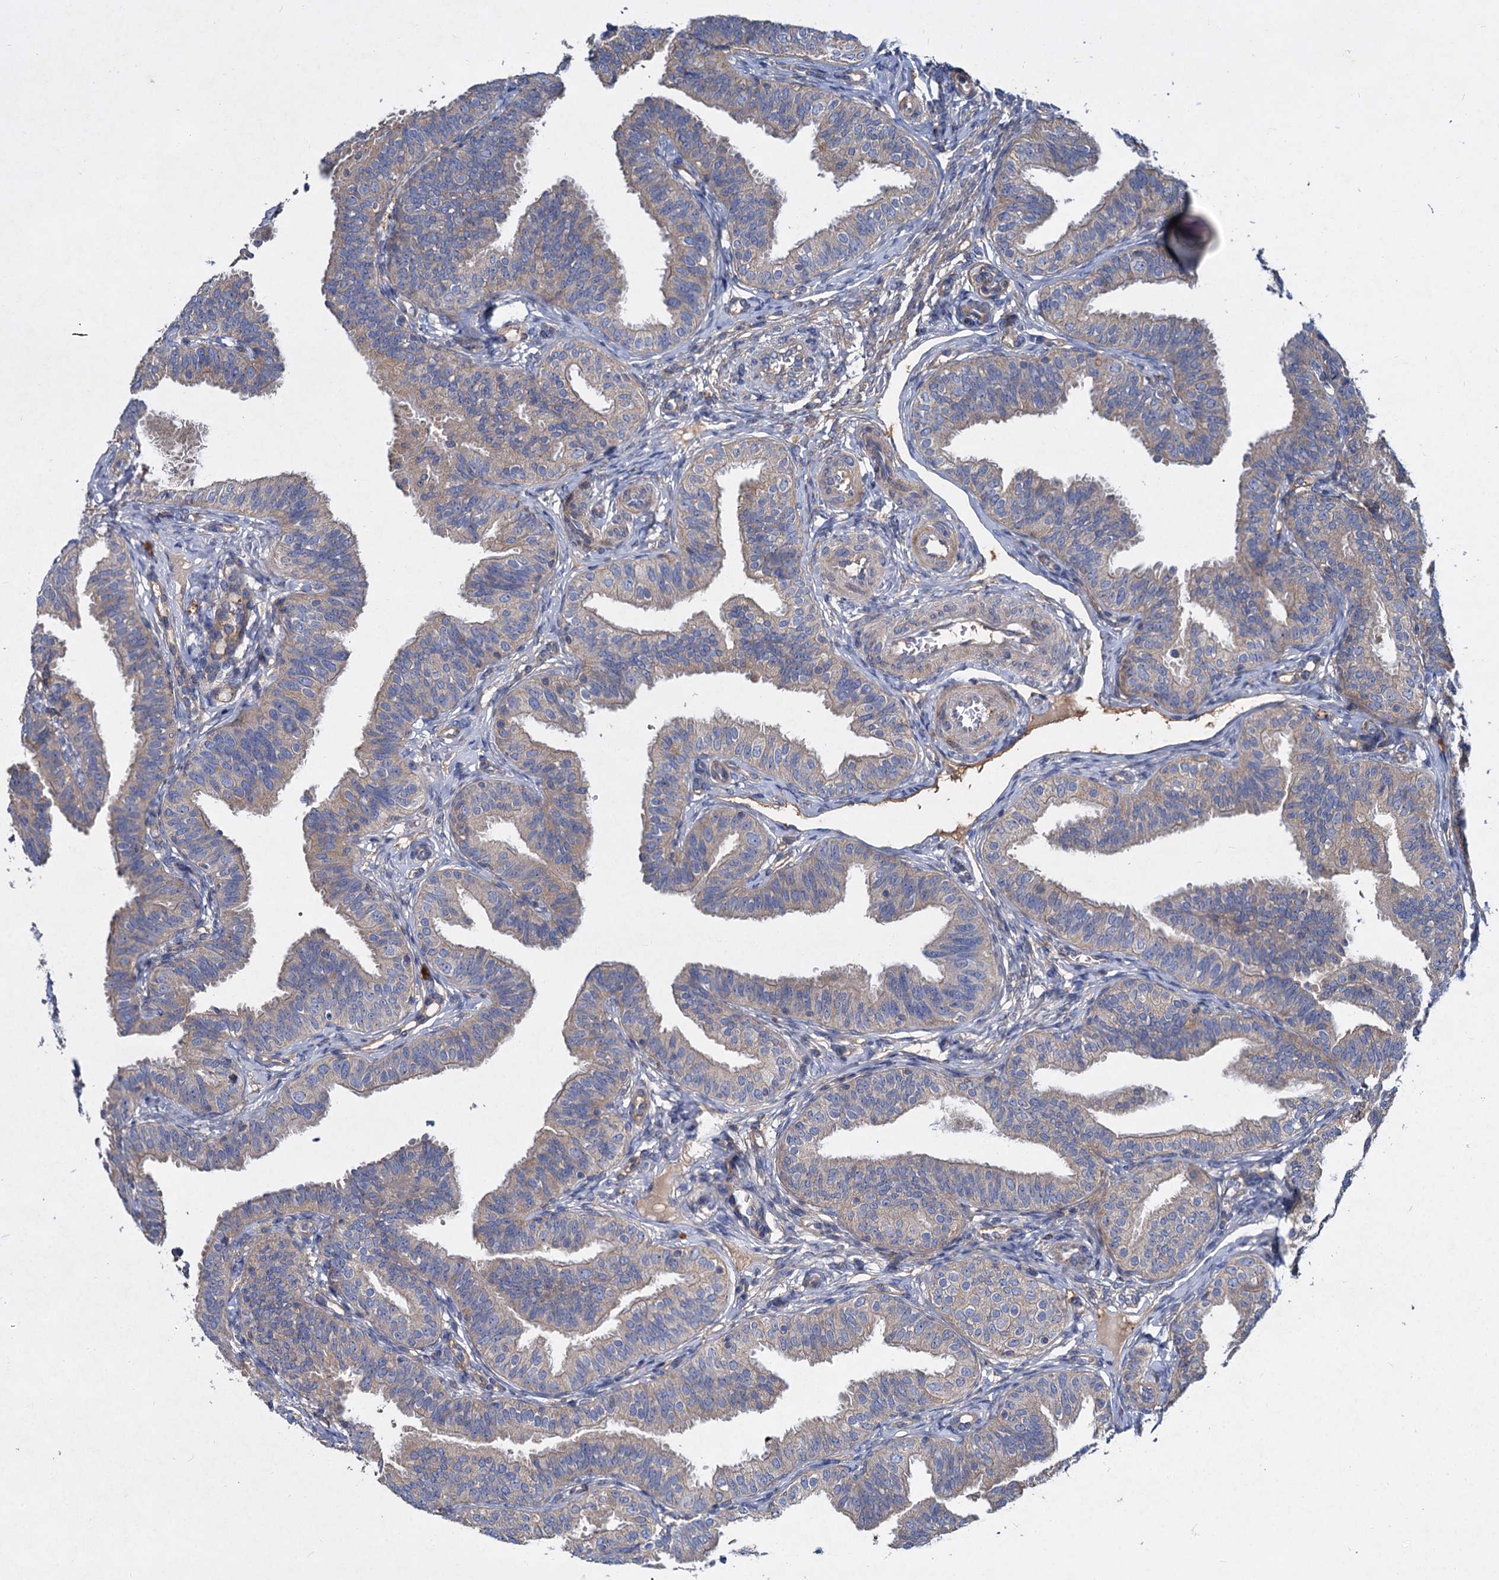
{"staining": {"intensity": "weak", "quantity": "25%-75%", "location": "cytoplasmic/membranous"}, "tissue": "fallopian tube", "cell_type": "Glandular cells", "image_type": "normal", "snomed": [{"axis": "morphology", "description": "Normal tissue, NOS"}, {"axis": "topography", "description": "Fallopian tube"}], "caption": "Glandular cells display weak cytoplasmic/membranous expression in approximately 25%-75% of cells in benign fallopian tube.", "gene": "ALKBH7", "patient": {"sex": "female", "age": 35}}